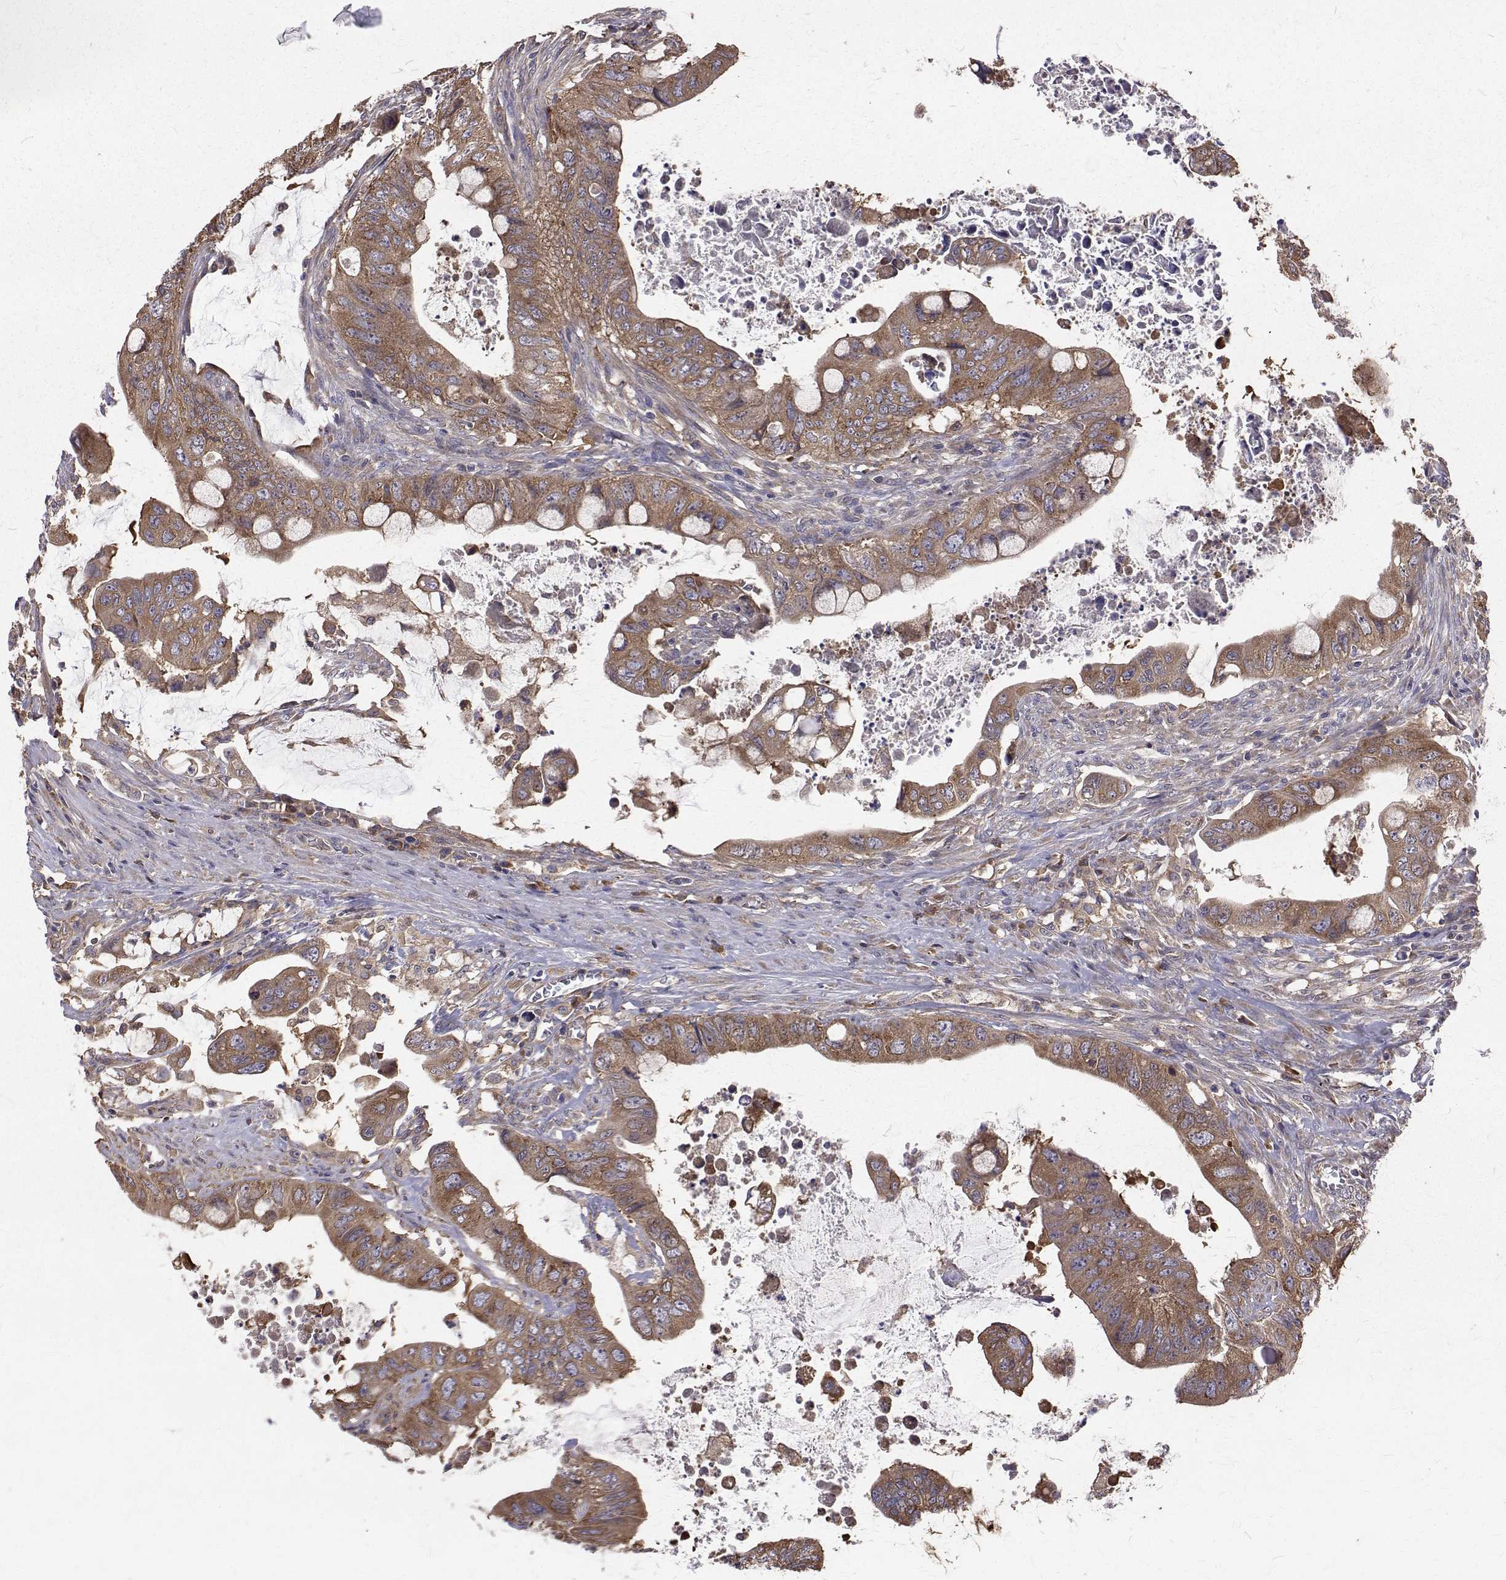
{"staining": {"intensity": "moderate", "quantity": ">75%", "location": "cytoplasmic/membranous"}, "tissue": "colorectal cancer", "cell_type": "Tumor cells", "image_type": "cancer", "snomed": [{"axis": "morphology", "description": "Adenocarcinoma, NOS"}, {"axis": "topography", "description": "Colon"}], "caption": "Adenocarcinoma (colorectal) stained with DAB (3,3'-diaminobenzidine) immunohistochemistry (IHC) displays medium levels of moderate cytoplasmic/membranous expression in about >75% of tumor cells.", "gene": "FARSB", "patient": {"sex": "male", "age": 57}}